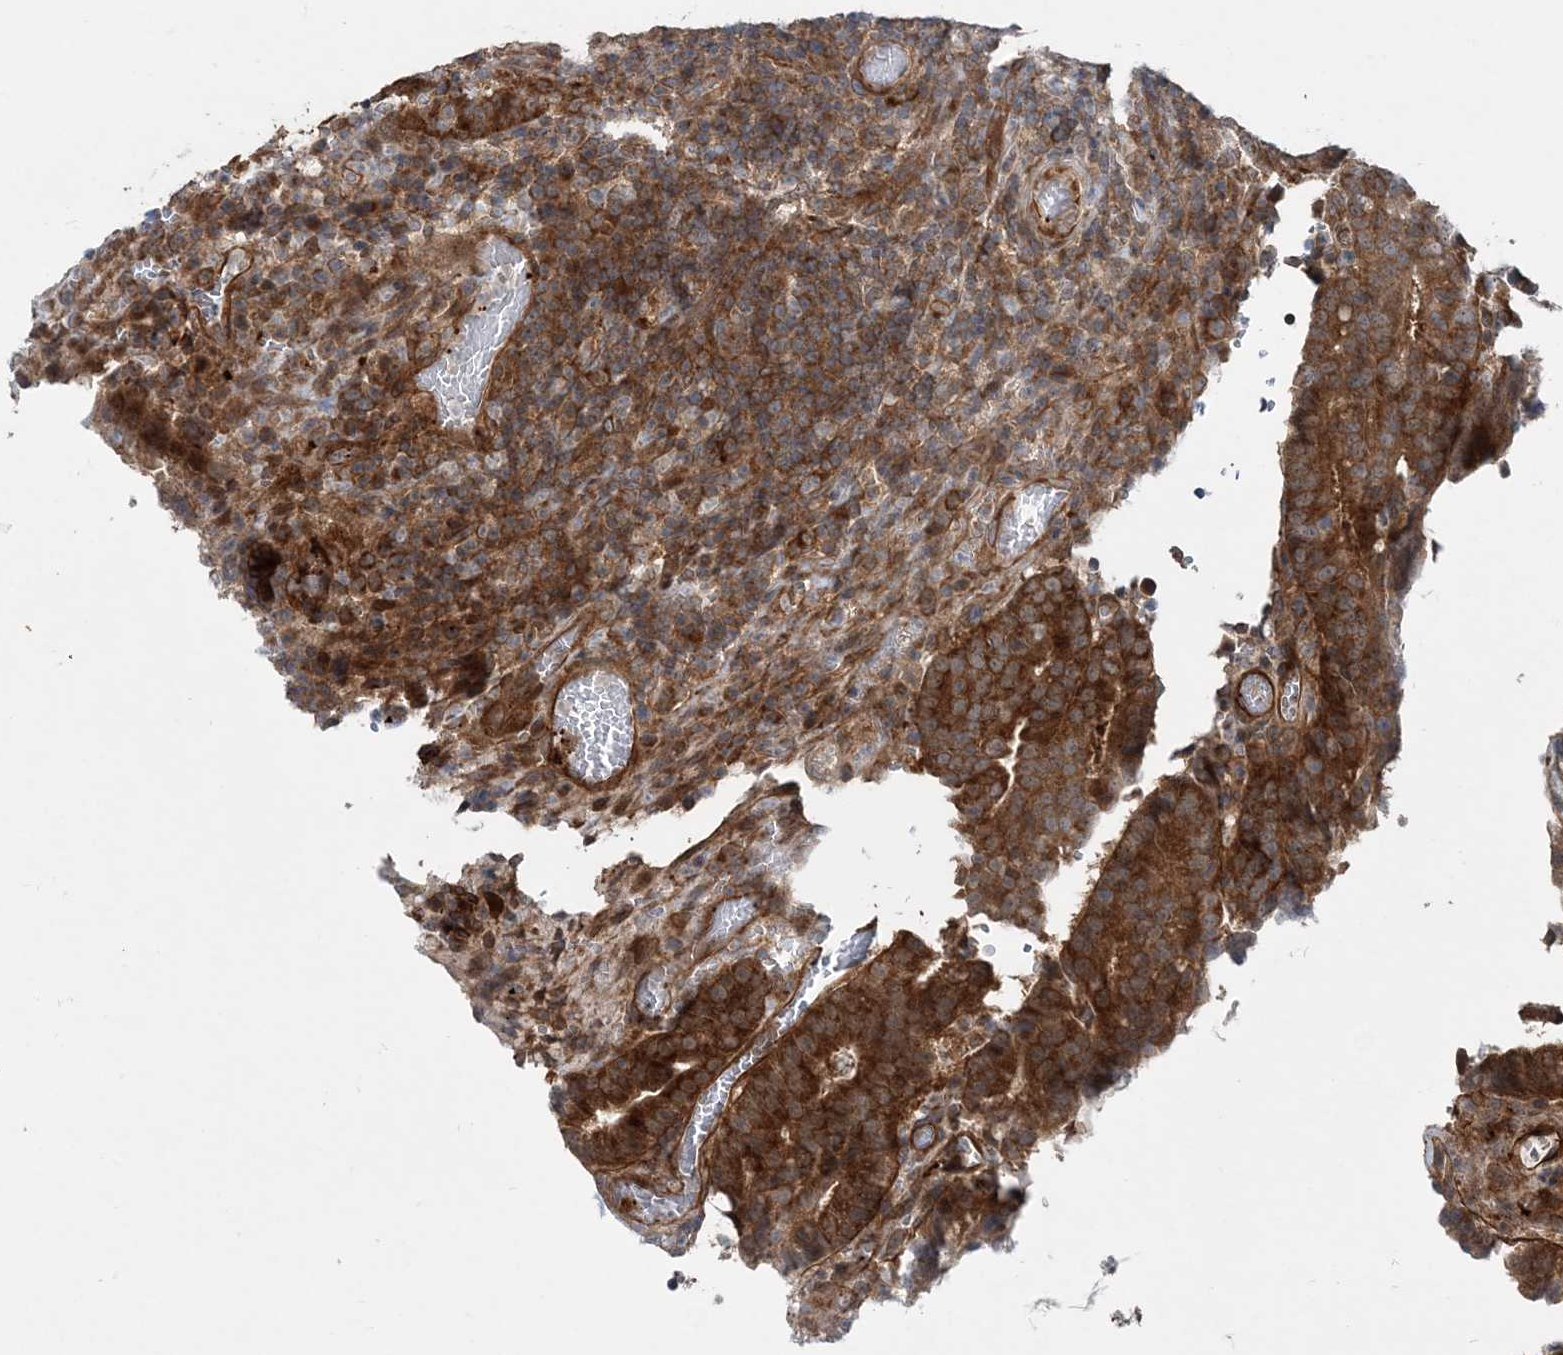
{"staining": {"intensity": "strong", "quantity": ">75%", "location": "cytoplasmic/membranous"}, "tissue": "colorectal cancer", "cell_type": "Tumor cells", "image_type": "cancer", "snomed": [{"axis": "morphology", "description": "Adenocarcinoma, NOS"}, {"axis": "topography", "description": "Colon"}], "caption": "Protein staining displays strong cytoplasmic/membranous staining in approximately >75% of tumor cells in colorectal adenocarcinoma. (IHC, brightfield microscopy, high magnification).", "gene": "GEMIN5", "patient": {"sex": "female", "age": 66}}